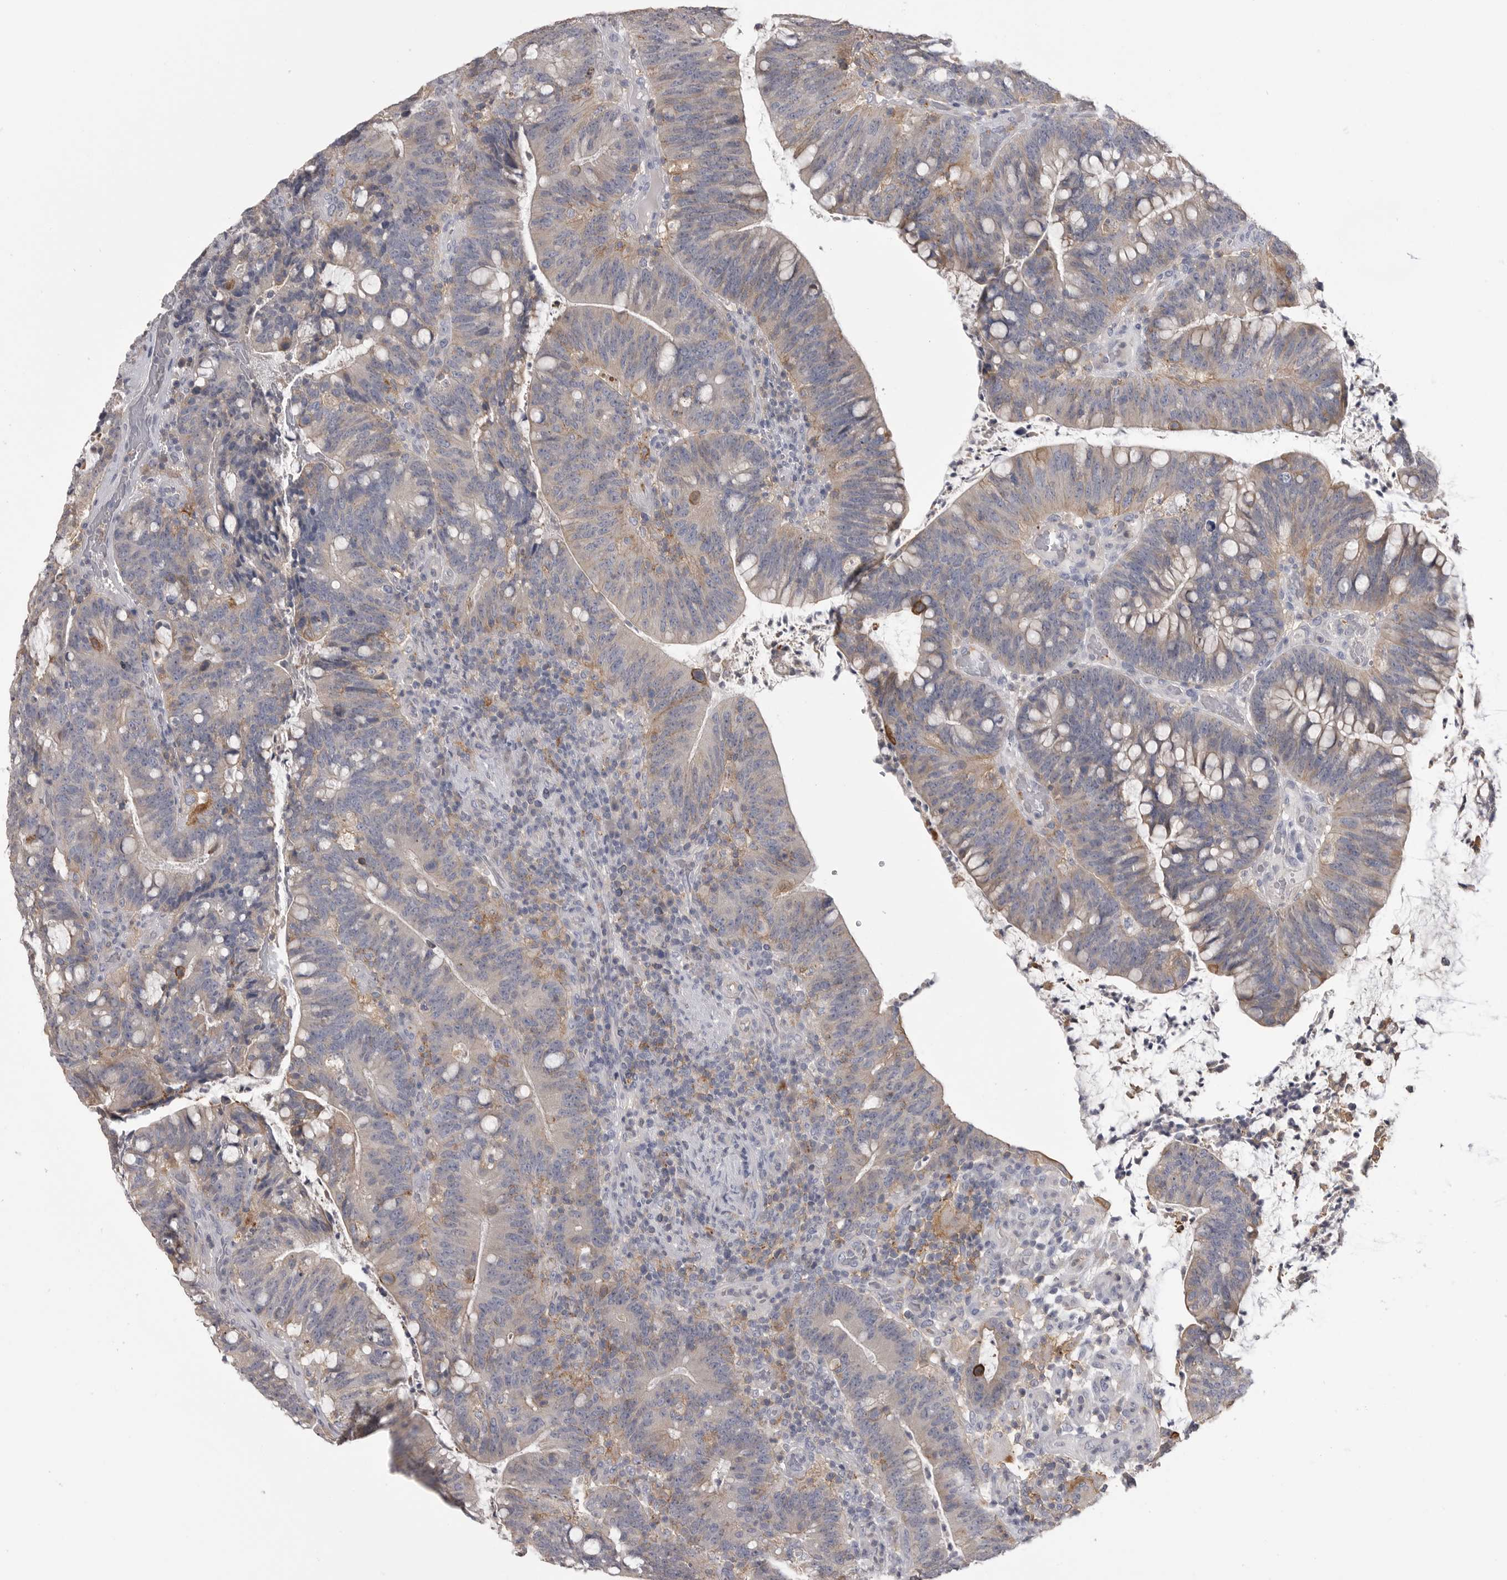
{"staining": {"intensity": "weak", "quantity": "<25%", "location": "cytoplasmic/membranous"}, "tissue": "colorectal cancer", "cell_type": "Tumor cells", "image_type": "cancer", "snomed": [{"axis": "morphology", "description": "Adenocarcinoma, NOS"}, {"axis": "topography", "description": "Colon"}], "caption": "Tumor cells show no significant protein positivity in colorectal cancer.", "gene": "CMTM6", "patient": {"sex": "female", "age": 66}}